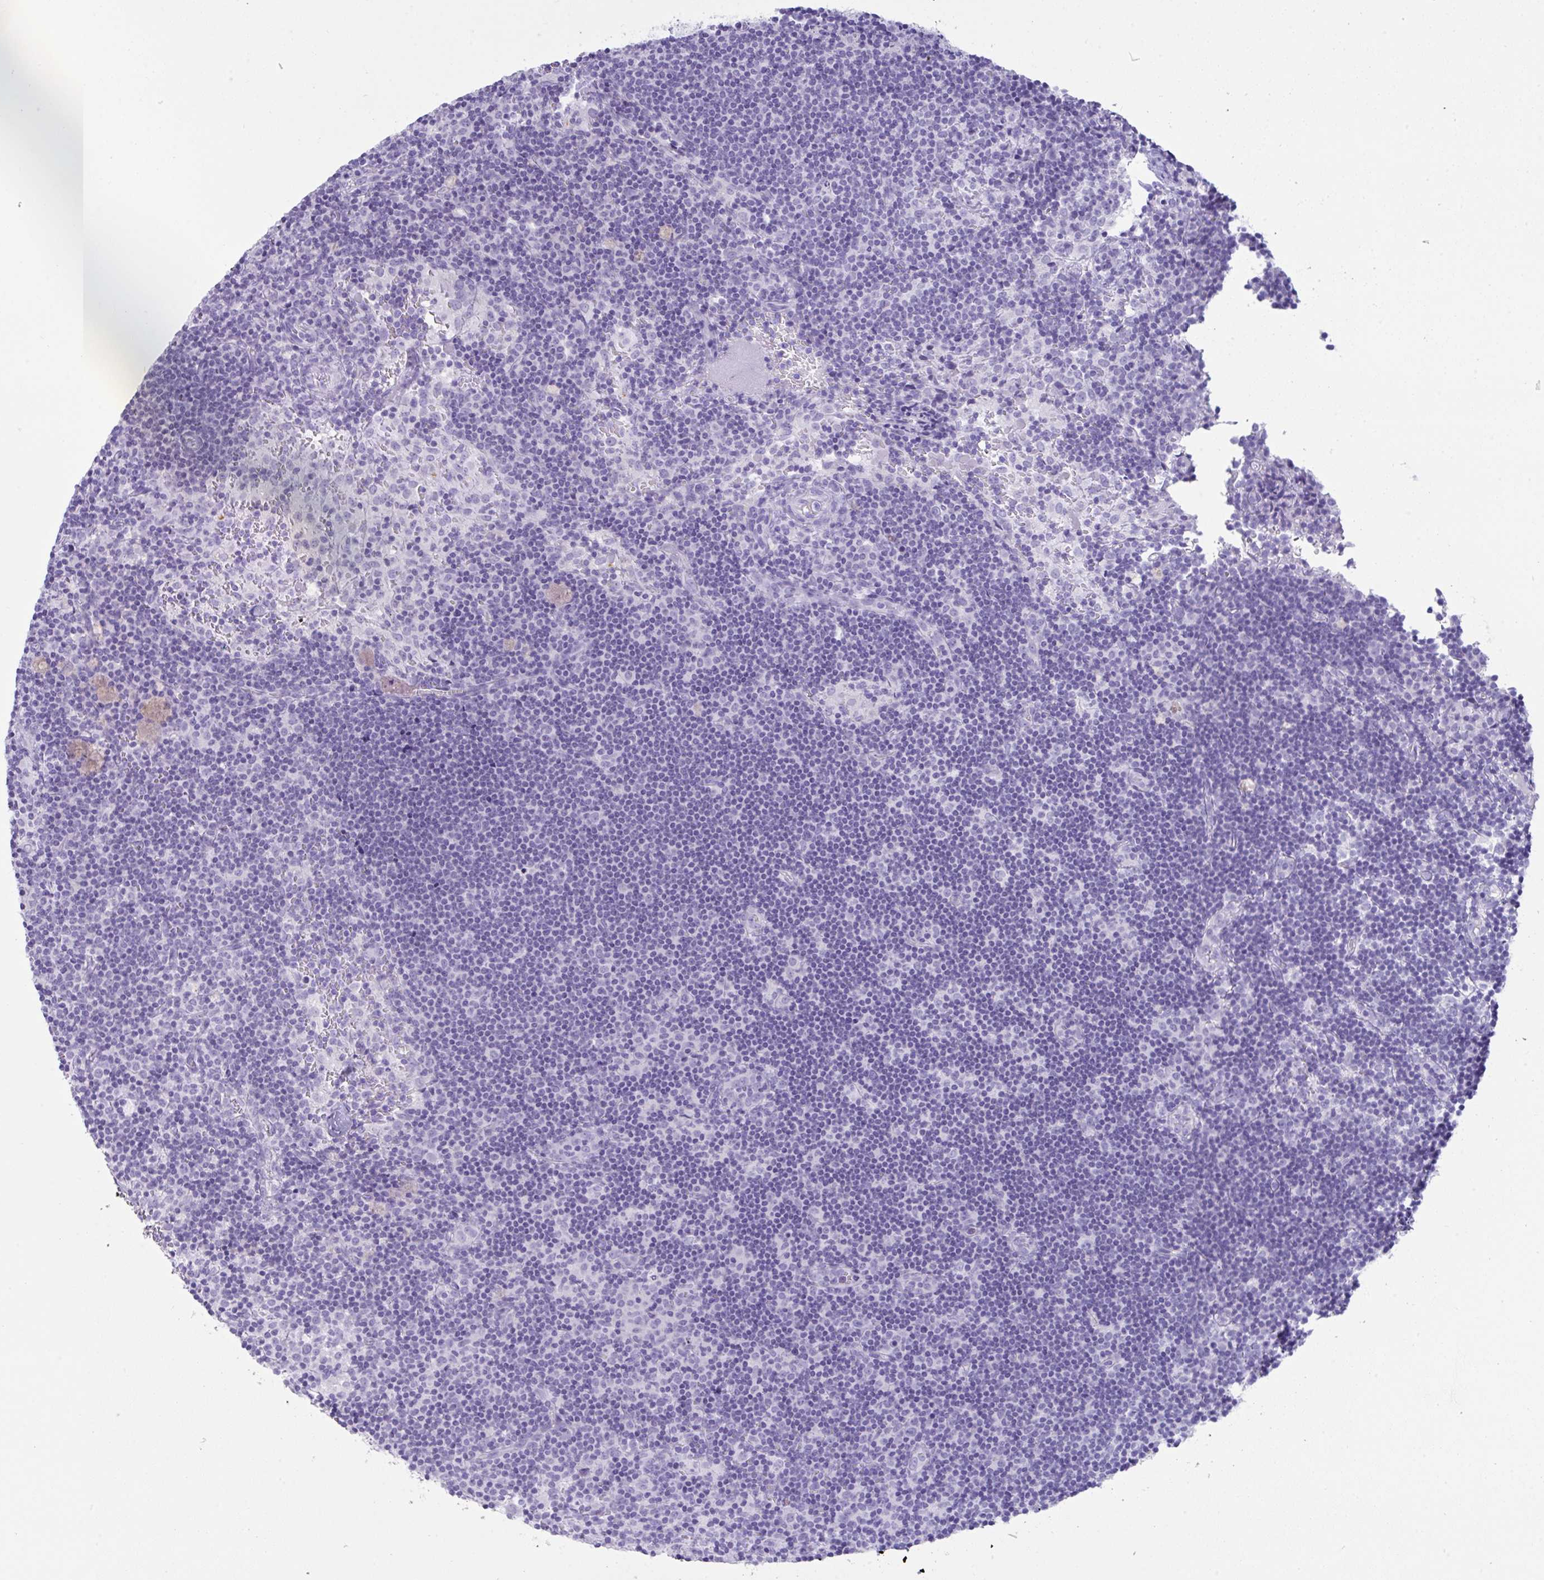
{"staining": {"intensity": "negative", "quantity": "none", "location": "none"}, "tissue": "lymph node", "cell_type": "Germinal center cells", "image_type": "normal", "snomed": [{"axis": "morphology", "description": "Normal tissue, NOS"}, {"axis": "topography", "description": "Lymph node"}], "caption": "The image shows no staining of germinal center cells in normal lymph node. The staining was performed using DAB to visualize the protein expression in brown, while the nuclei were stained in blue with hematoxylin (Magnification: 20x).", "gene": "PSCA", "patient": {"sex": "female", "age": 45}}